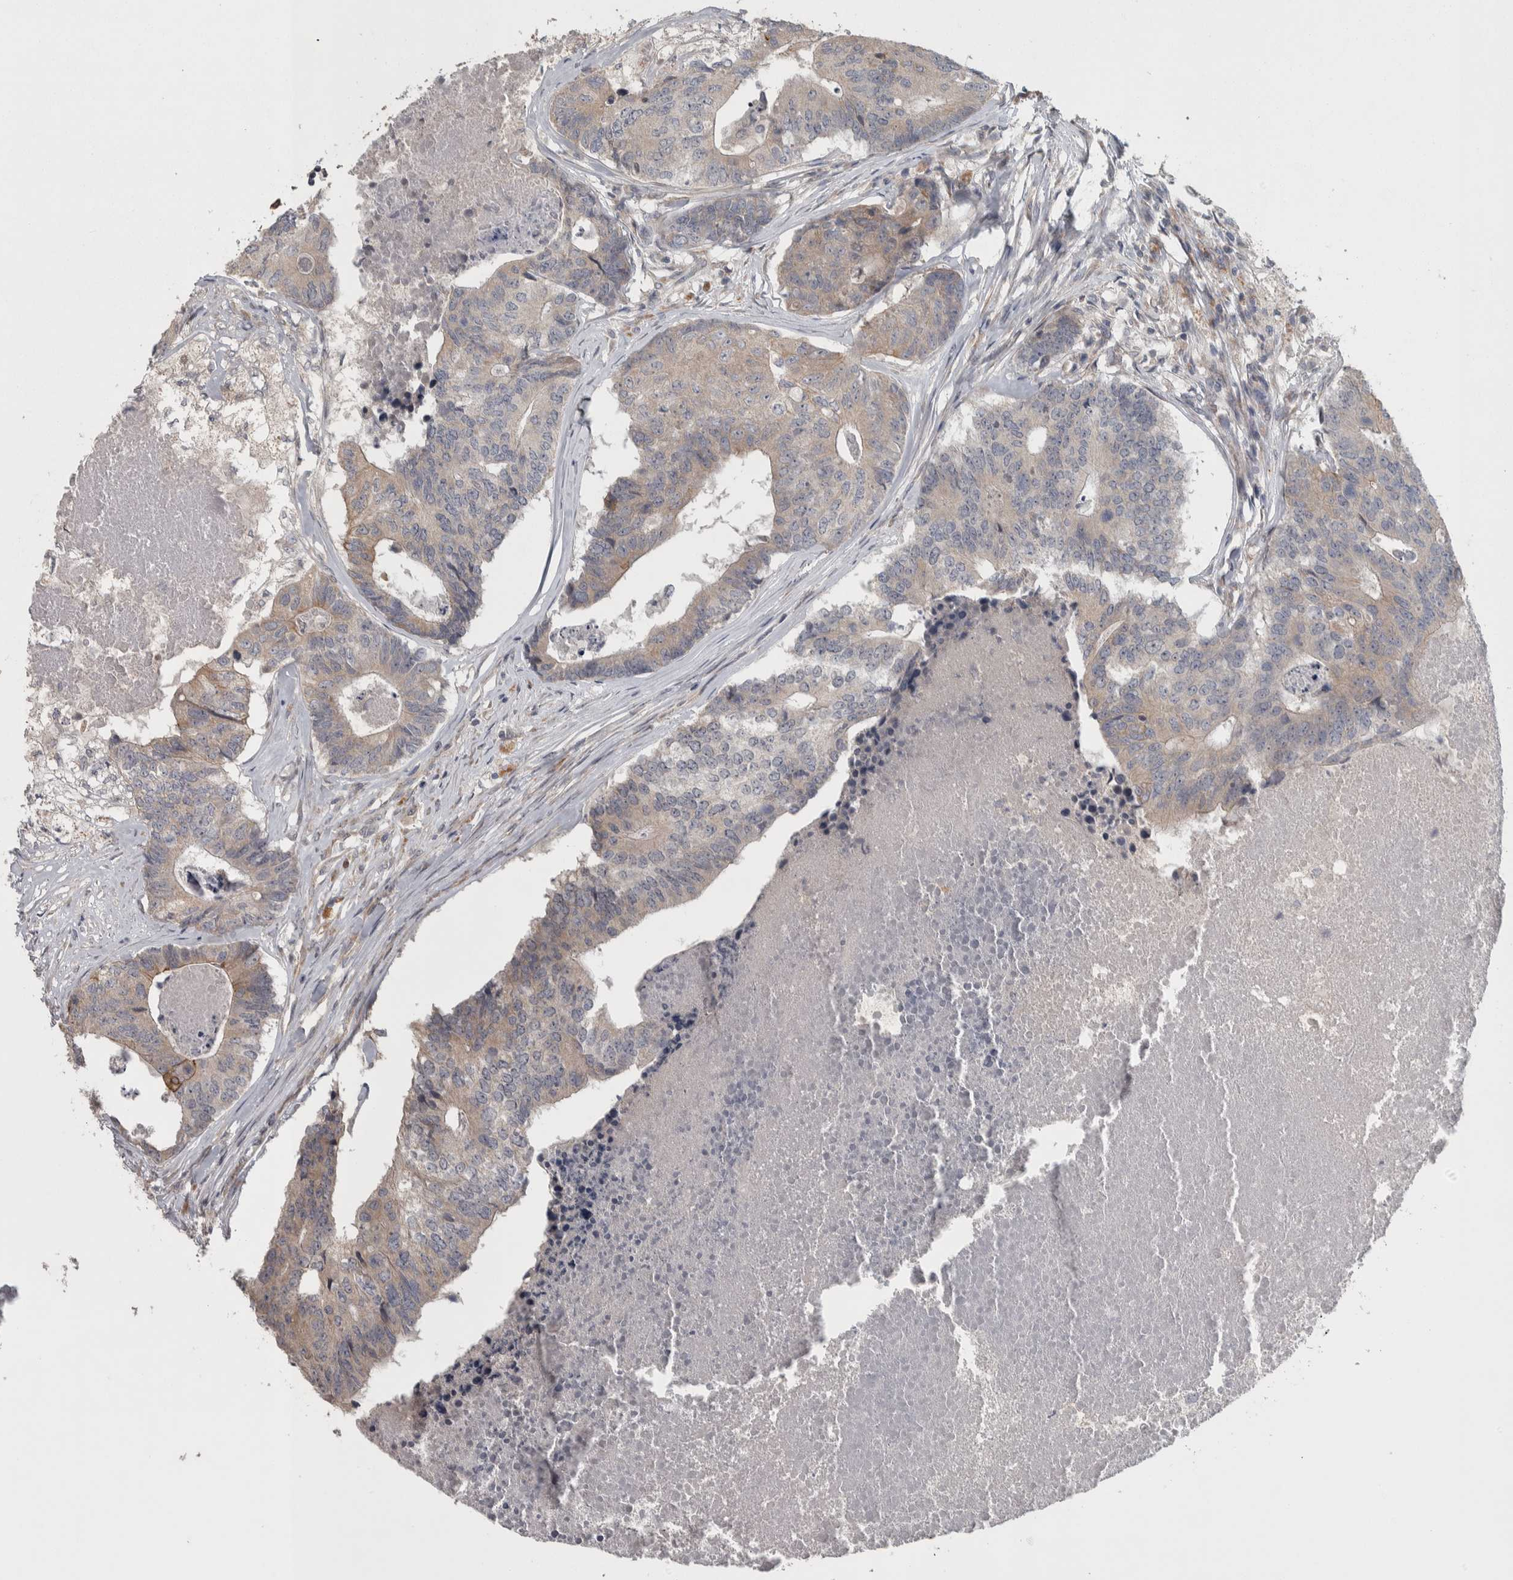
{"staining": {"intensity": "weak", "quantity": "25%-75%", "location": "cytoplasmic/membranous"}, "tissue": "colorectal cancer", "cell_type": "Tumor cells", "image_type": "cancer", "snomed": [{"axis": "morphology", "description": "Adenocarcinoma, NOS"}, {"axis": "topography", "description": "Colon"}], "caption": "Immunohistochemistry photomicrograph of neoplastic tissue: colorectal cancer stained using immunohistochemistry reveals low levels of weak protein expression localized specifically in the cytoplasmic/membranous of tumor cells, appearing as a cytoplasmic/membranous brown color.", "gene": "SRP68", "patient": {"sex": "female", "age": 67}}